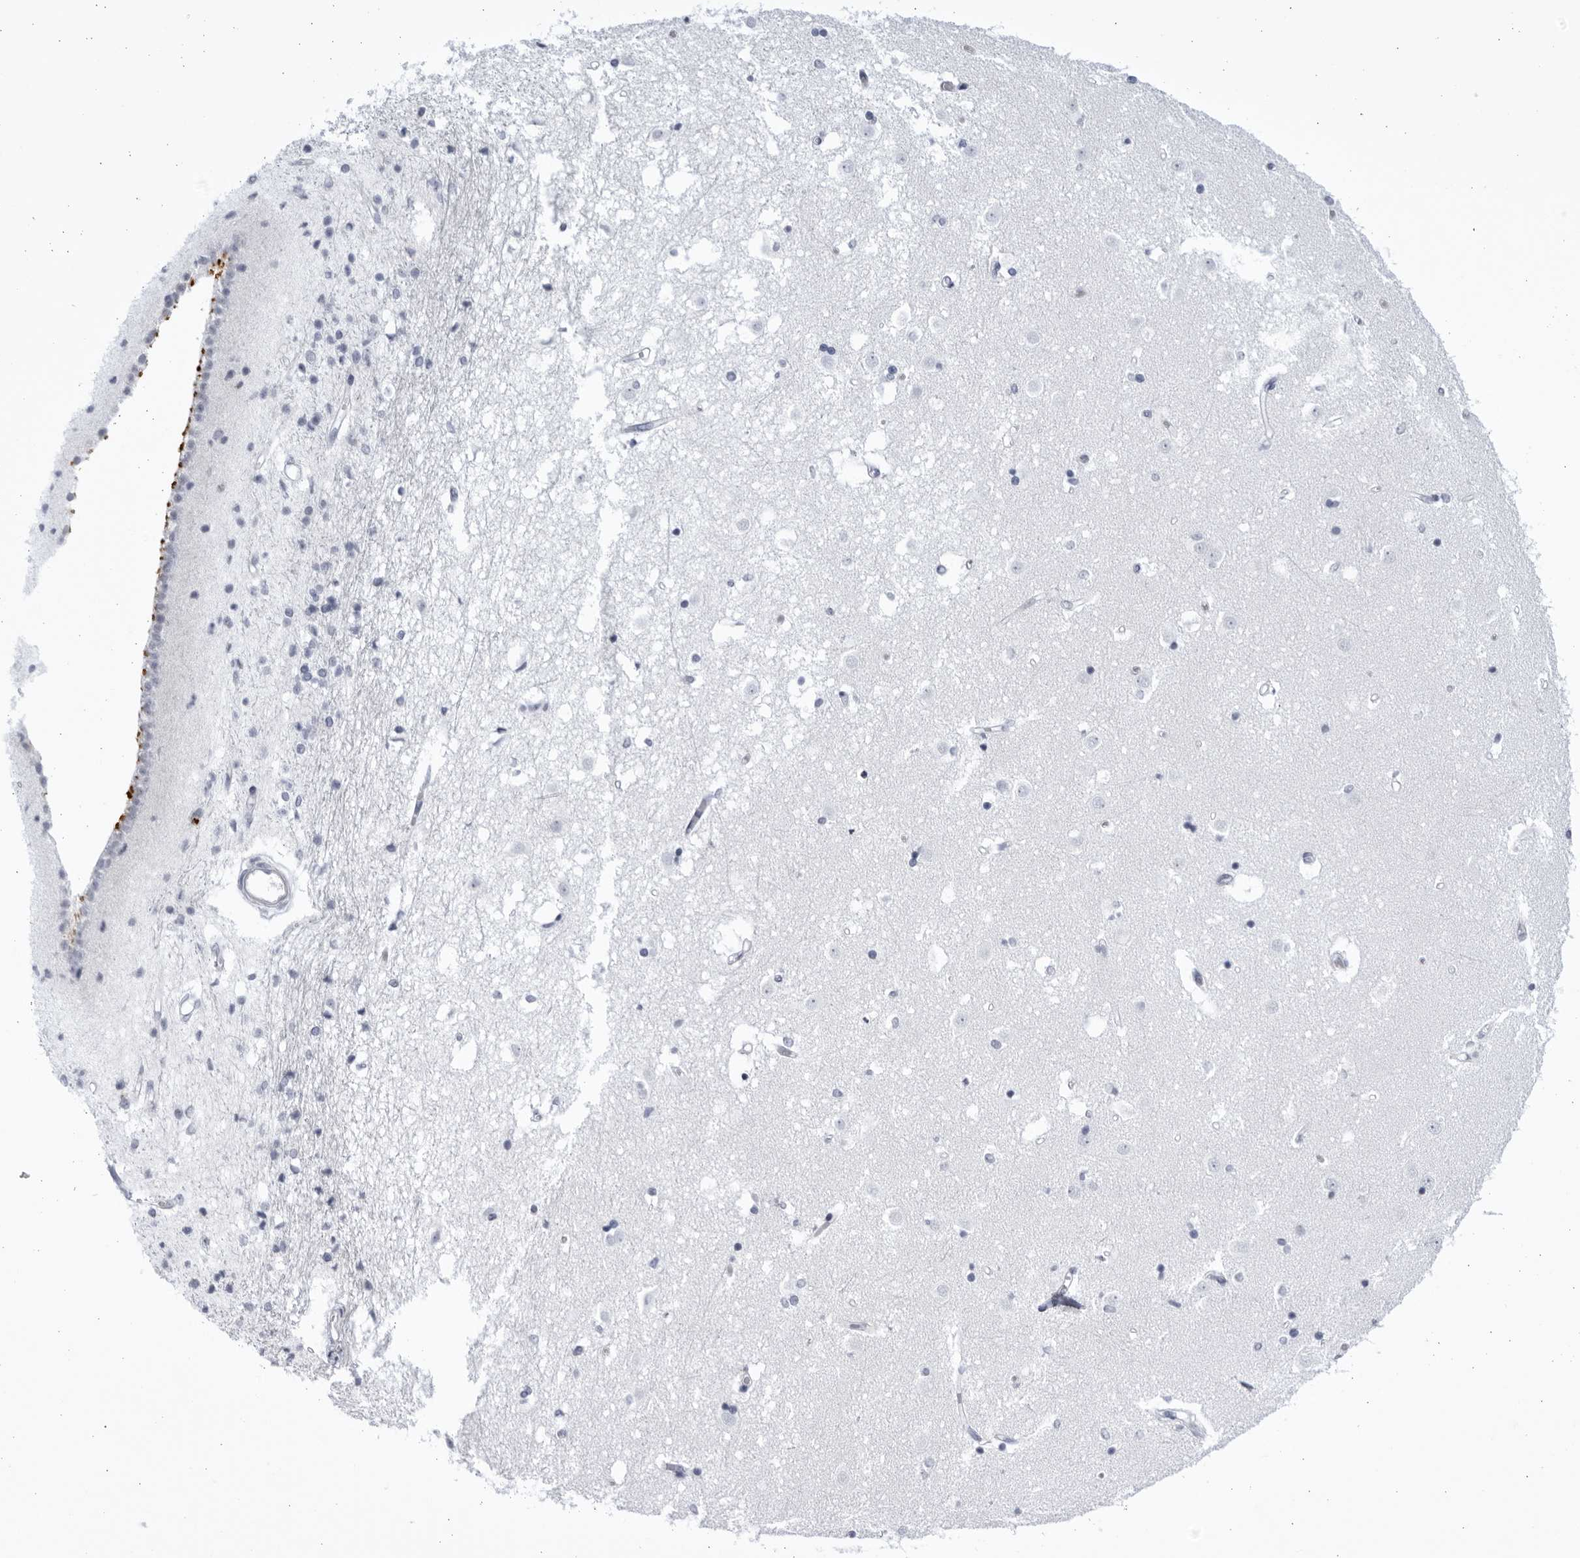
{"staining": {"intensity": "negative", "quantity": "none", "location": "none"}, "tissue": "caudate", "cell_type": "Glial cells", "image_type": "normal", "snomed": [{"axis": "morphology", "description": "Normal tissue, NOS"}, {"axis": "topography", "description": "Lateral ventricle wall"}], "caption": "Glial cells show no significant protein positivity in unremarkable caudate. (Immunohistochemistry, brightfield microscopy, high magnification).", "gene": "CCDC181", "patient": {"sex": "male", "age": 45}}